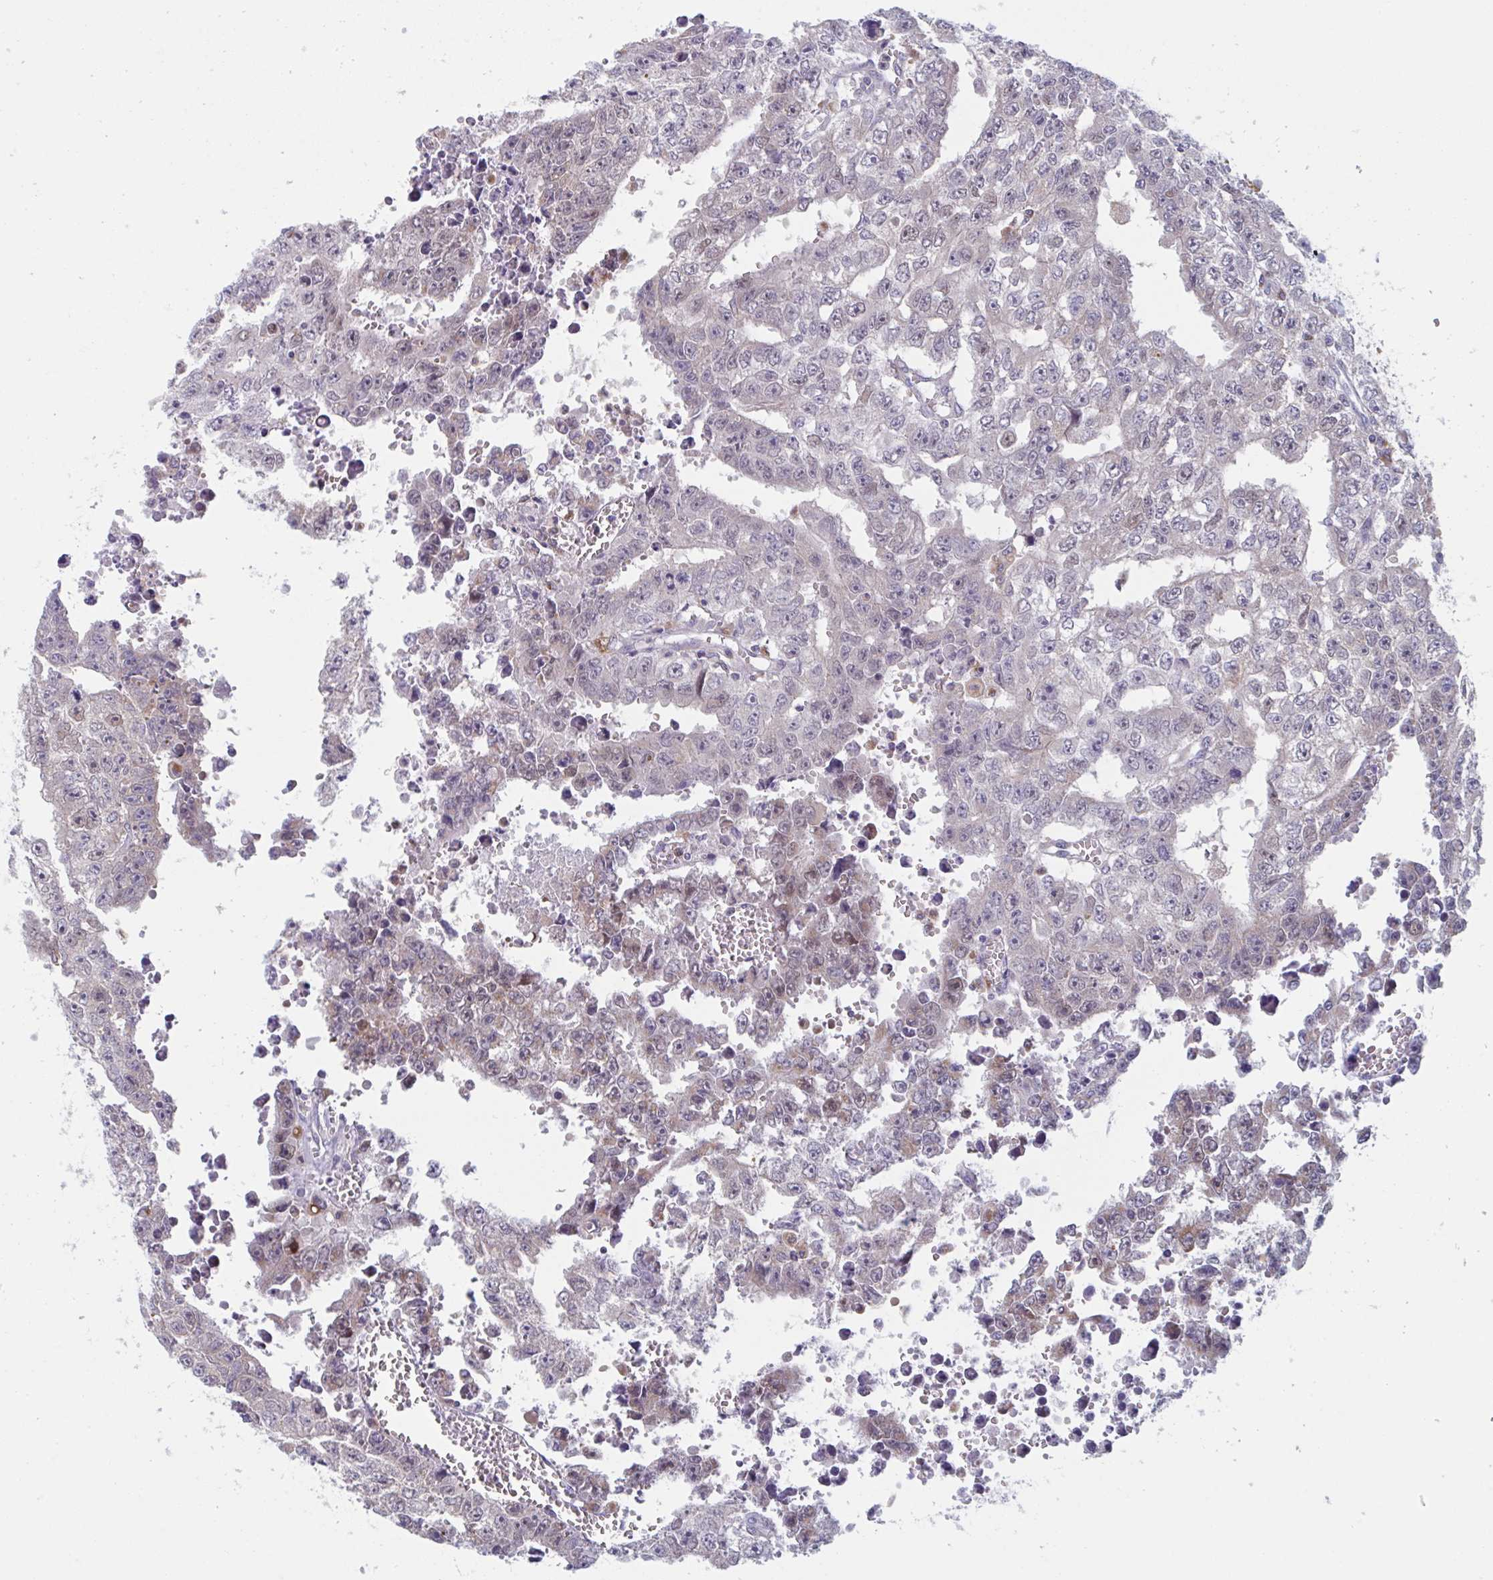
{"staining": {"intensity": "weak", "quantity": "<25%", "location": "cytoplasmic/membranous"}, "tissue": "testis cancer", "cell_type": "Tumor cells", "image_type": "cancer", "snomed": [{"axis": "morphology", "description": "Carcinoma, Embryonal, NOS"}, {"axis": "morphology", "description": "Teratoma, malignant, NOS"}, {"axis": "topography", "description": "Testis"}], "caption": "Teratoma (malignant) (testis) stained for a protein using immunohistochemistry (IHC) reveals no positivity tumor cells.", "gene": "NIPSNAP1", "patient": {"sex": "male", "age": 24}}